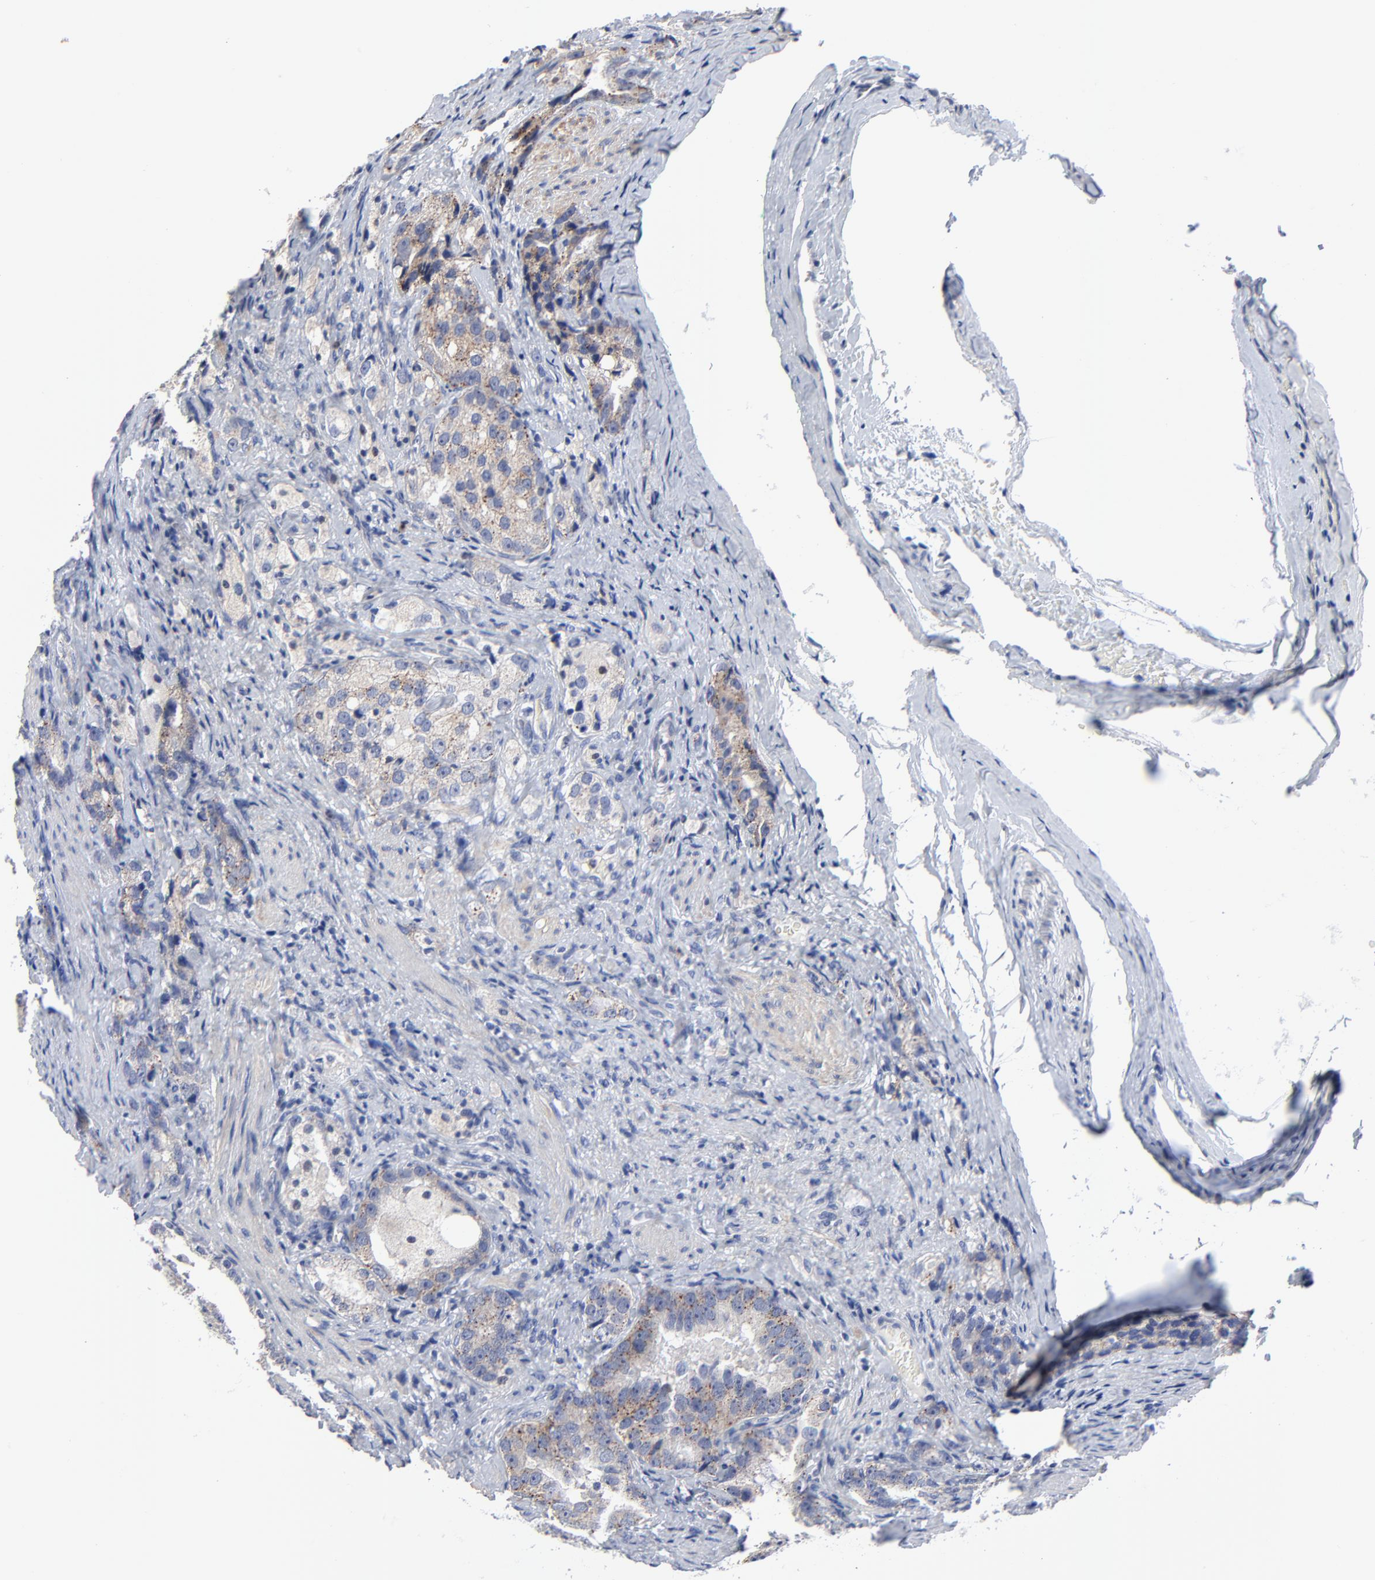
{"staining": {"intensity": "strong", "quantity": "<25%", "location": "cytoplasmic/membranous"}, "tissue": "prostate cancer", "cell_type": "Tumor cells", "image_type": "cancer", "snomed": [{"axis": "morphology", "description": "Adenocarcinoma, High grade"}, {"axis": "topography", "description": "Prostate"}], "caption": "Strong cytoplasmic/membranous staining is appreciated in approximately <25% of tumor cells in prostate cancer. Immunohistochemistry (ihc) stains the protein of interest in brown and the nuclei are stained blue.", "gene": "AADAC", "patient": {"sex": "male", "age": 63}}